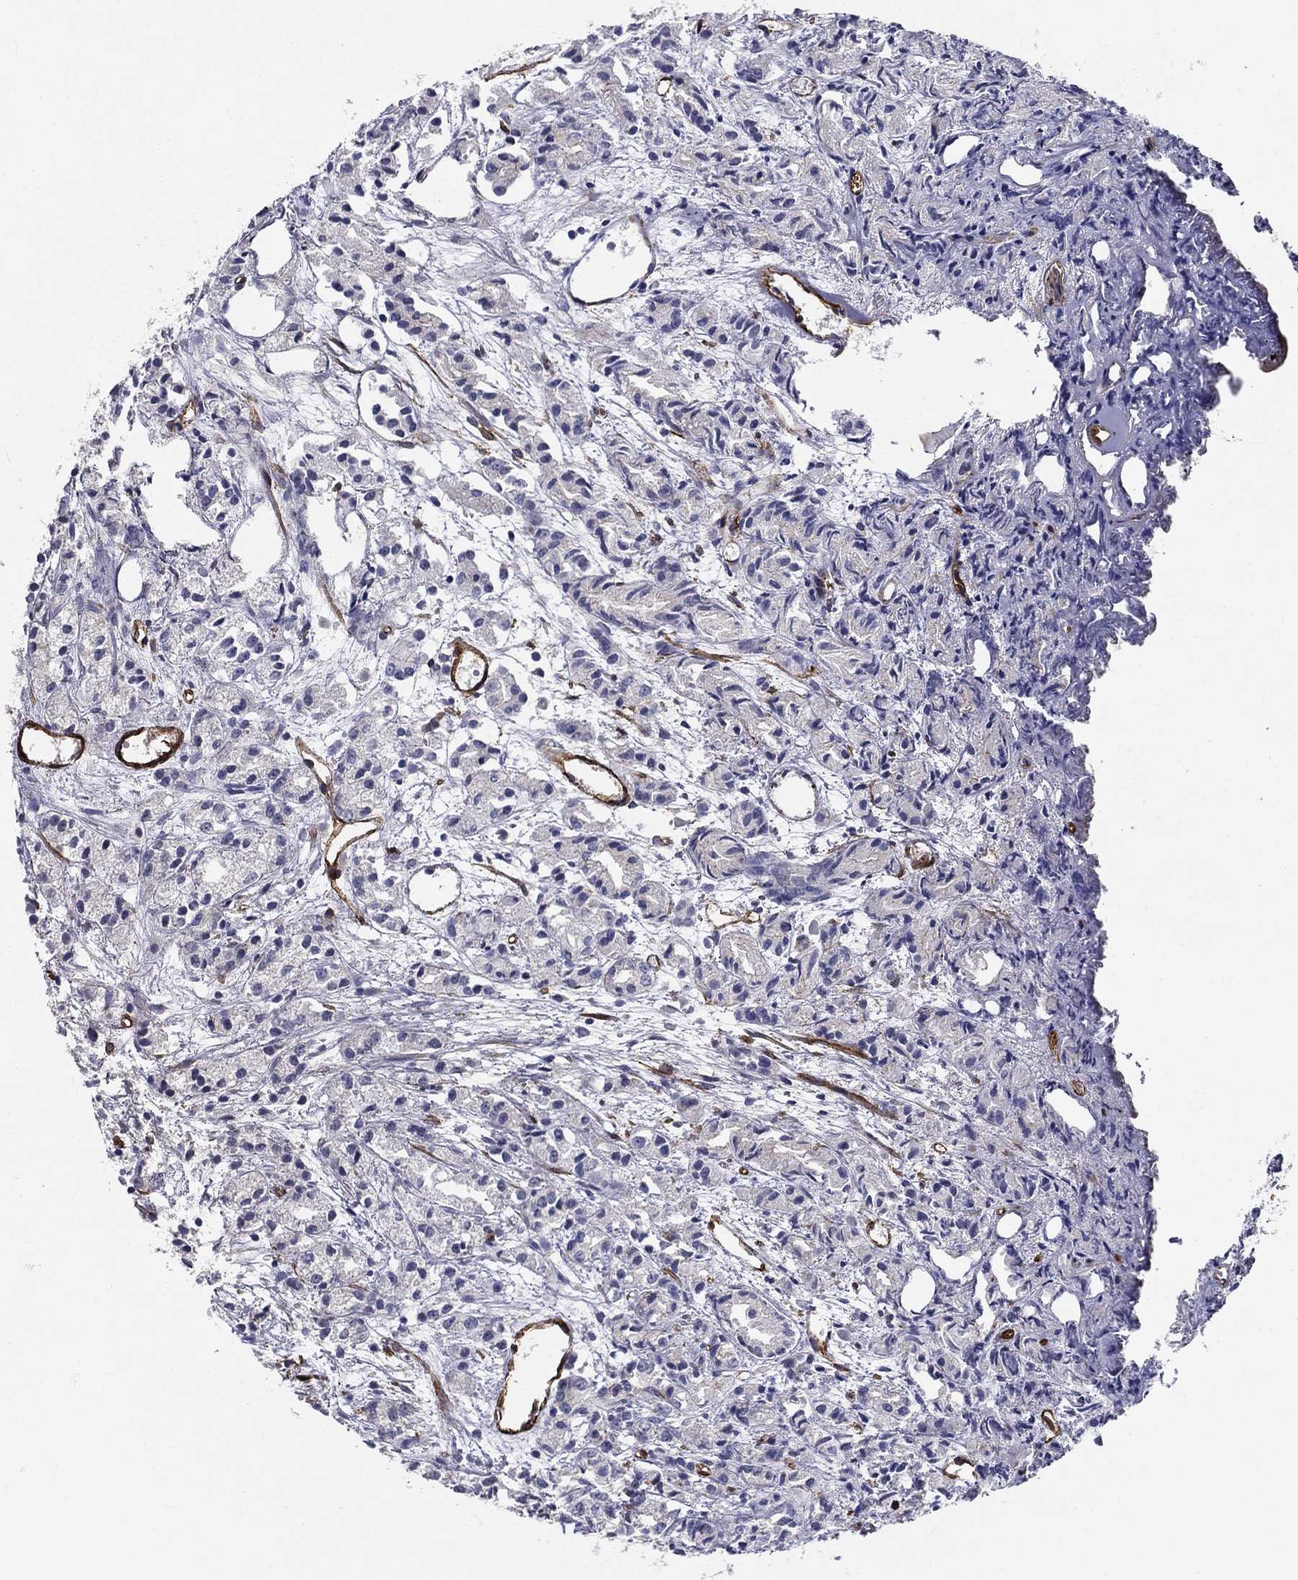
{"staining": {"intensity": "negative", "quantity": "none", "location": "none"}, "tissue": "prostate cancer", "cell_type": "Tumor cells", "image_type": "cancer", "snomed": [{"axis": "morphology", "description": "Adenocarcinoma, Medium grade"}, {"axis": "topography", "description": "Prostate"}], "caption": "The histopathology image shows no staining of tumor cells in prostate cancer (medium-grade adenocarcinoma). (Brightfield microscopy of DAB immunohistochemistry at high magnification).", "gene": "SYNC", "patient": {"sex": "male", "age": 74}}